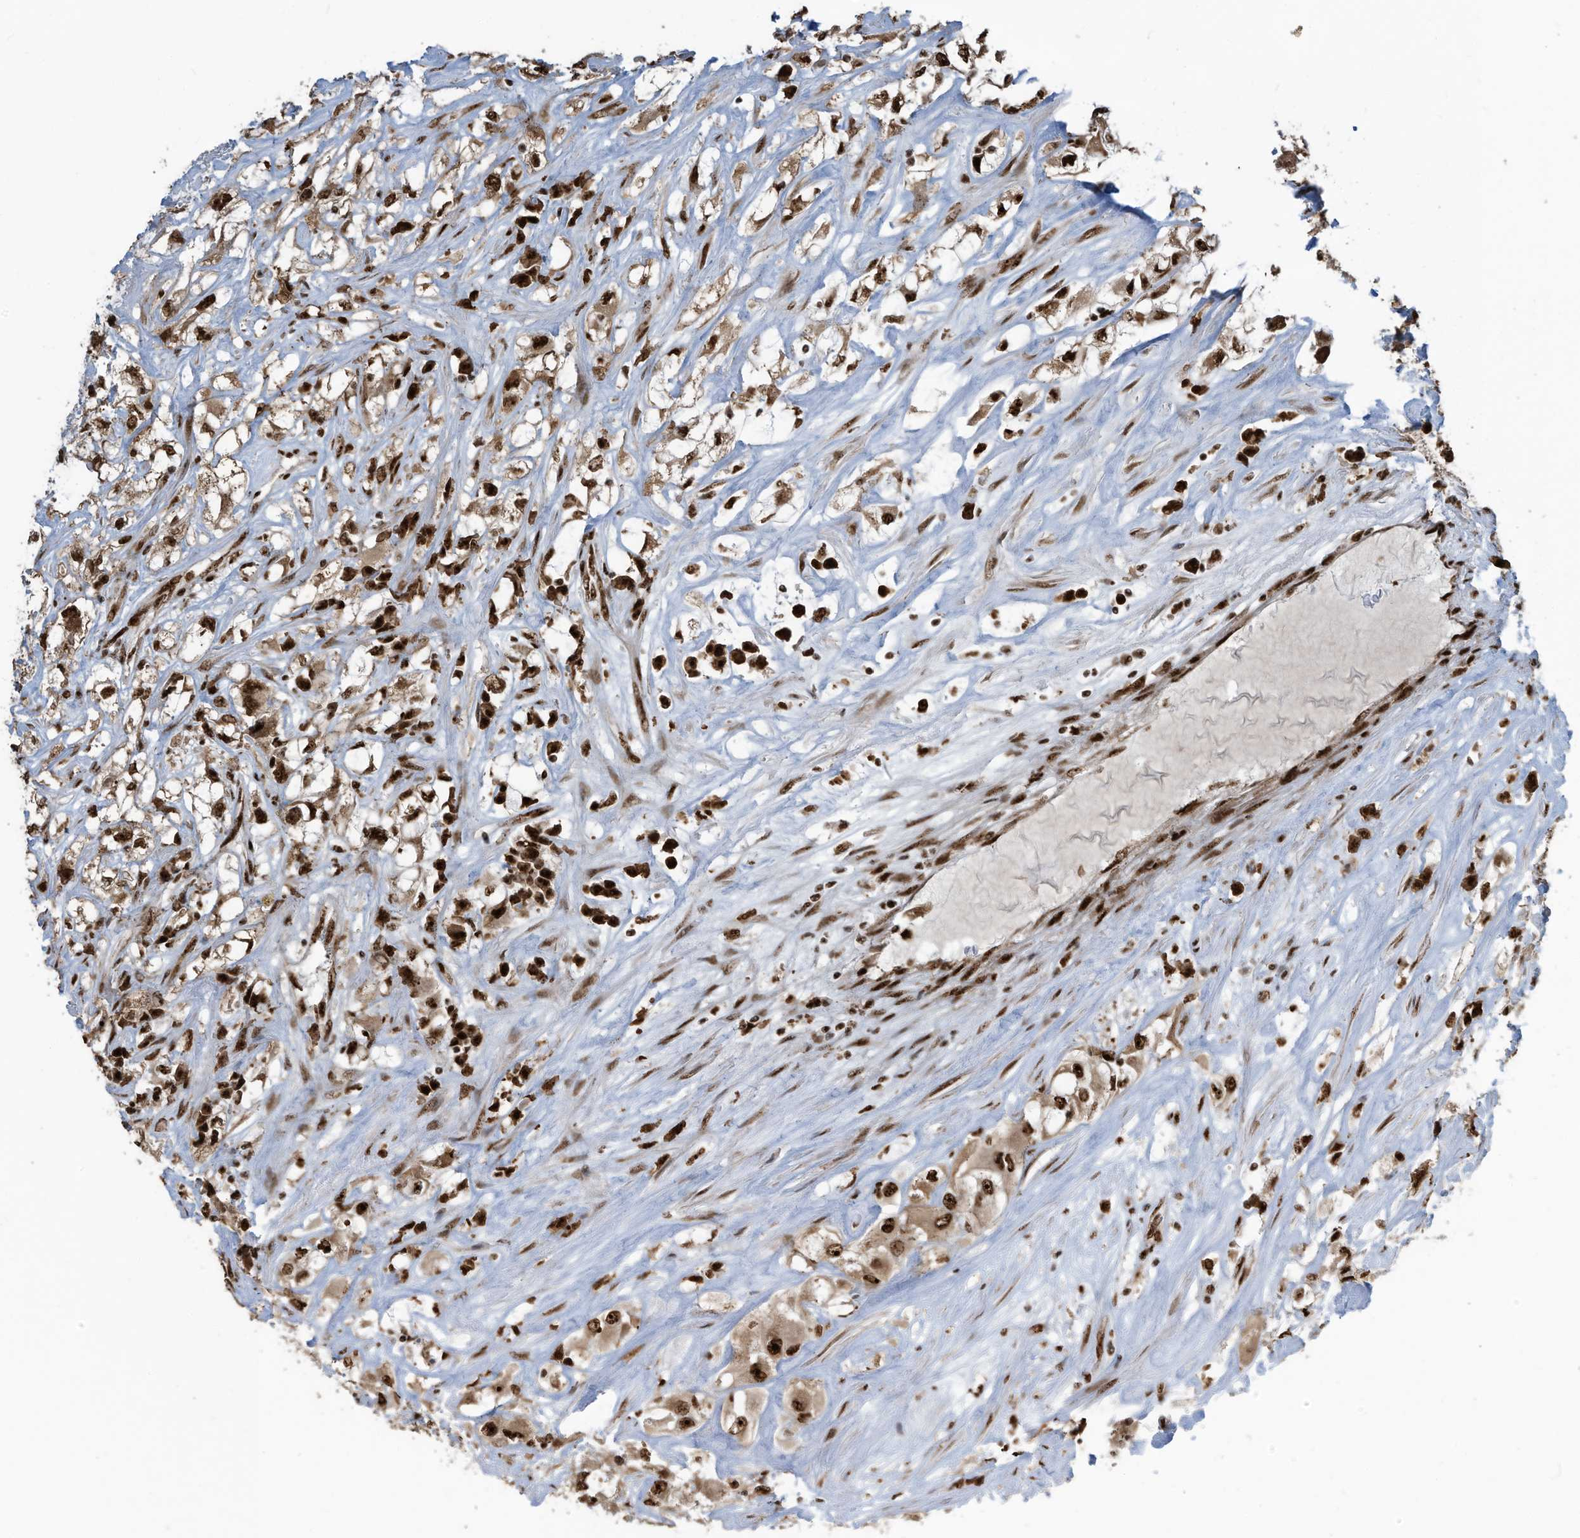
{"staining": {"intensity": "strong", "quantity": ">75%", "location": "nuclear"}, "tissue": "renal cancer", "cell_type": "Tumor cells", "image_type": "cancer", "snomed": [{"axis": "morphology", "description": "Adenocarcinoma, NOS"}, {"axis": "topography", "description": "Kidney"}], "caption": "Immunohistochemical staining of renal adenocarcinoma demonstrates high levels of strong nuclear protein staining in about >75% of tumor cells. (Brightfield microscopy of DAB IHC at high magnification).", "gene": "LBH", "patient": {"sex": "female", "age": 52}}